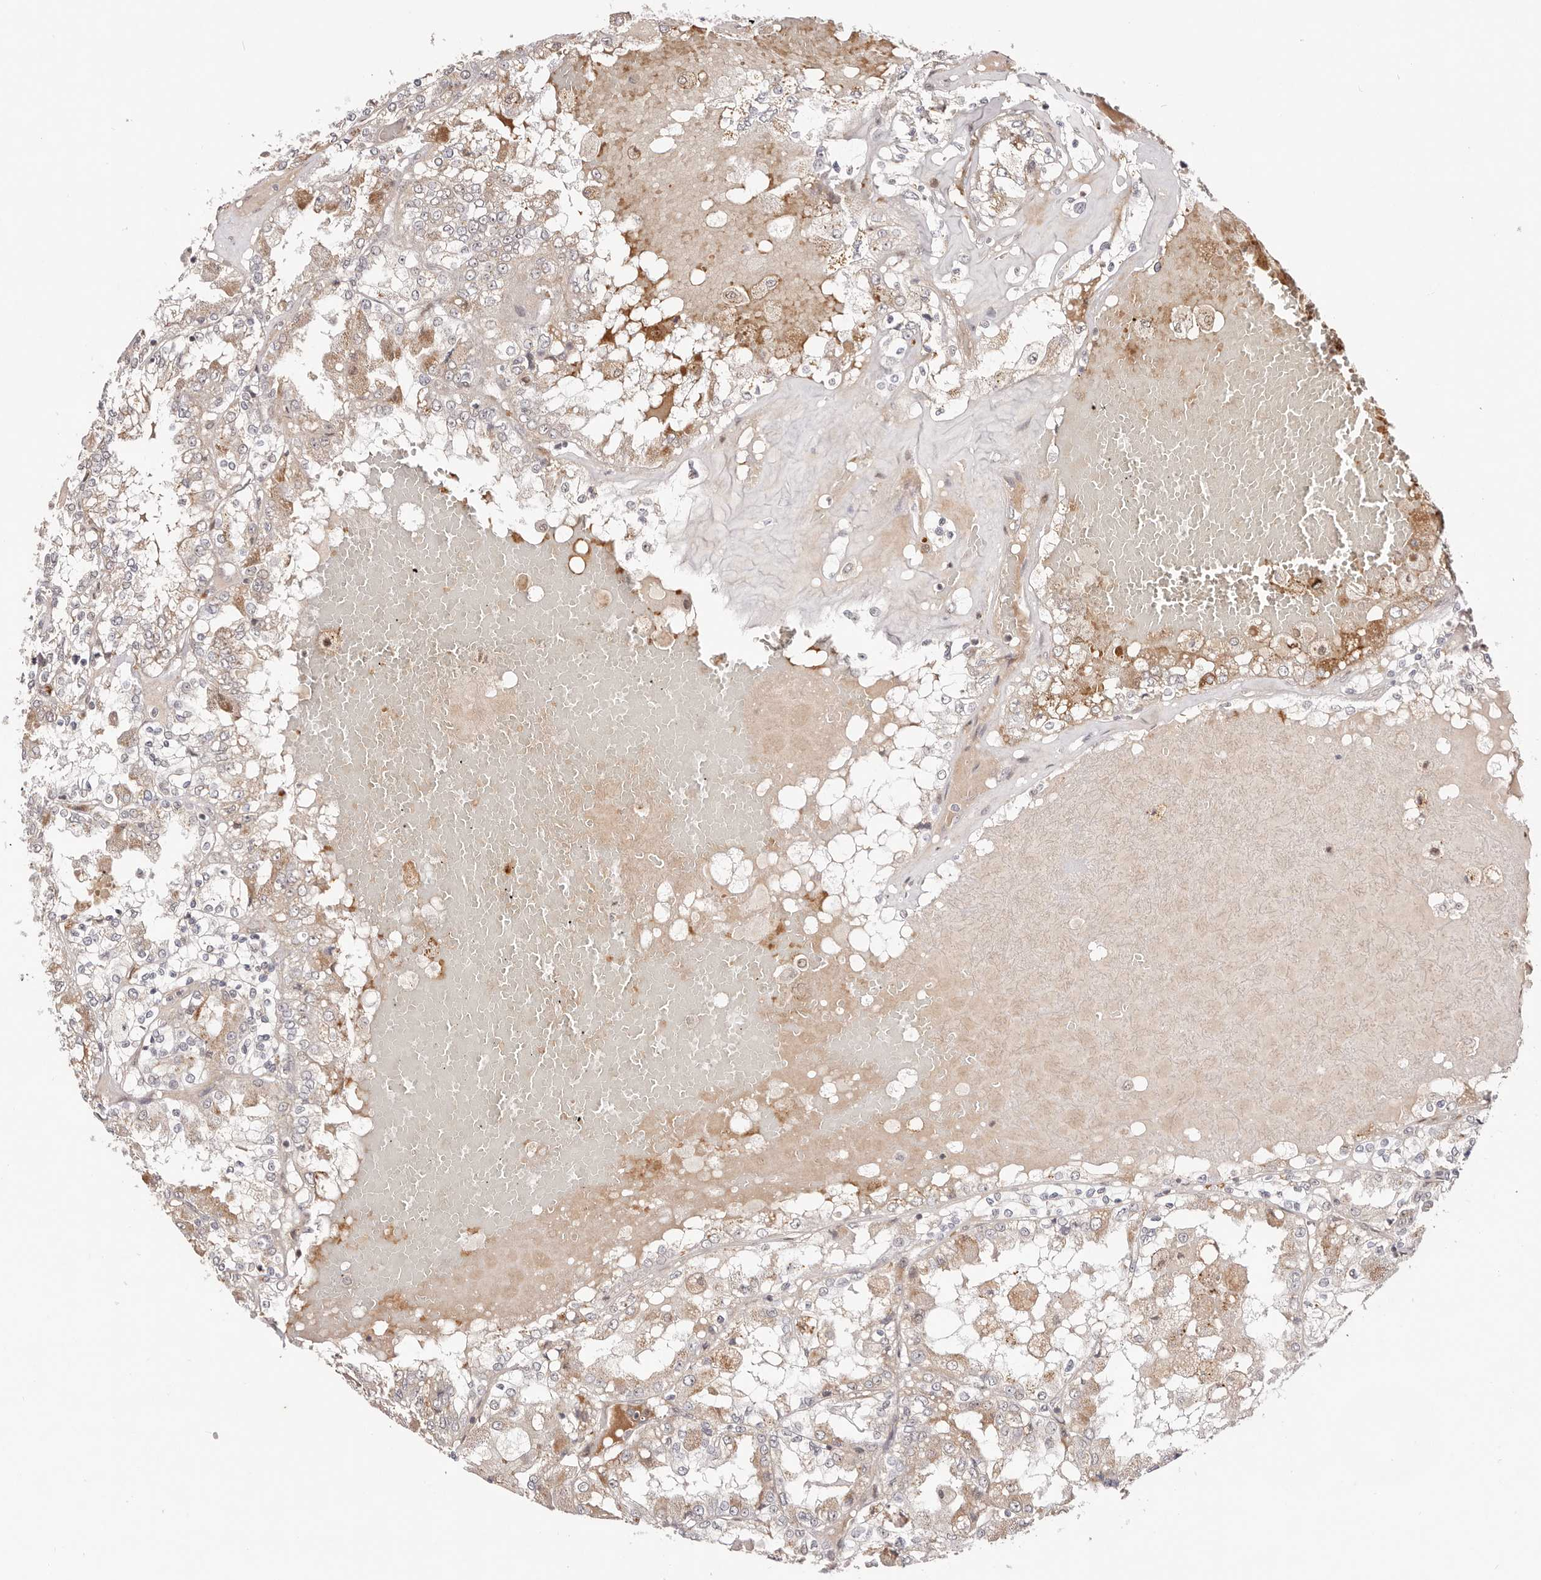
{"staining": {"intensity": "negative", "quantity": "none", "location": "none"}, "tissue": "renal cancer", "cell_type": "Tumor cells", "image_type": "cancer", "snomed": [{"axis": "morphology", "description": "Adenocarcinoma, NOS"}, {"axis": "topography", "description": "Kidney"}], "caption": "A micrograph of human adenocarcinoma (renal) is negative for staining in tumor cells. The staining is performed using DAB brown chromogen with nuclei counter-stained in using hematoxylin.", "gene": "WRN", "patient": {"sex": "female", "age": 56}}